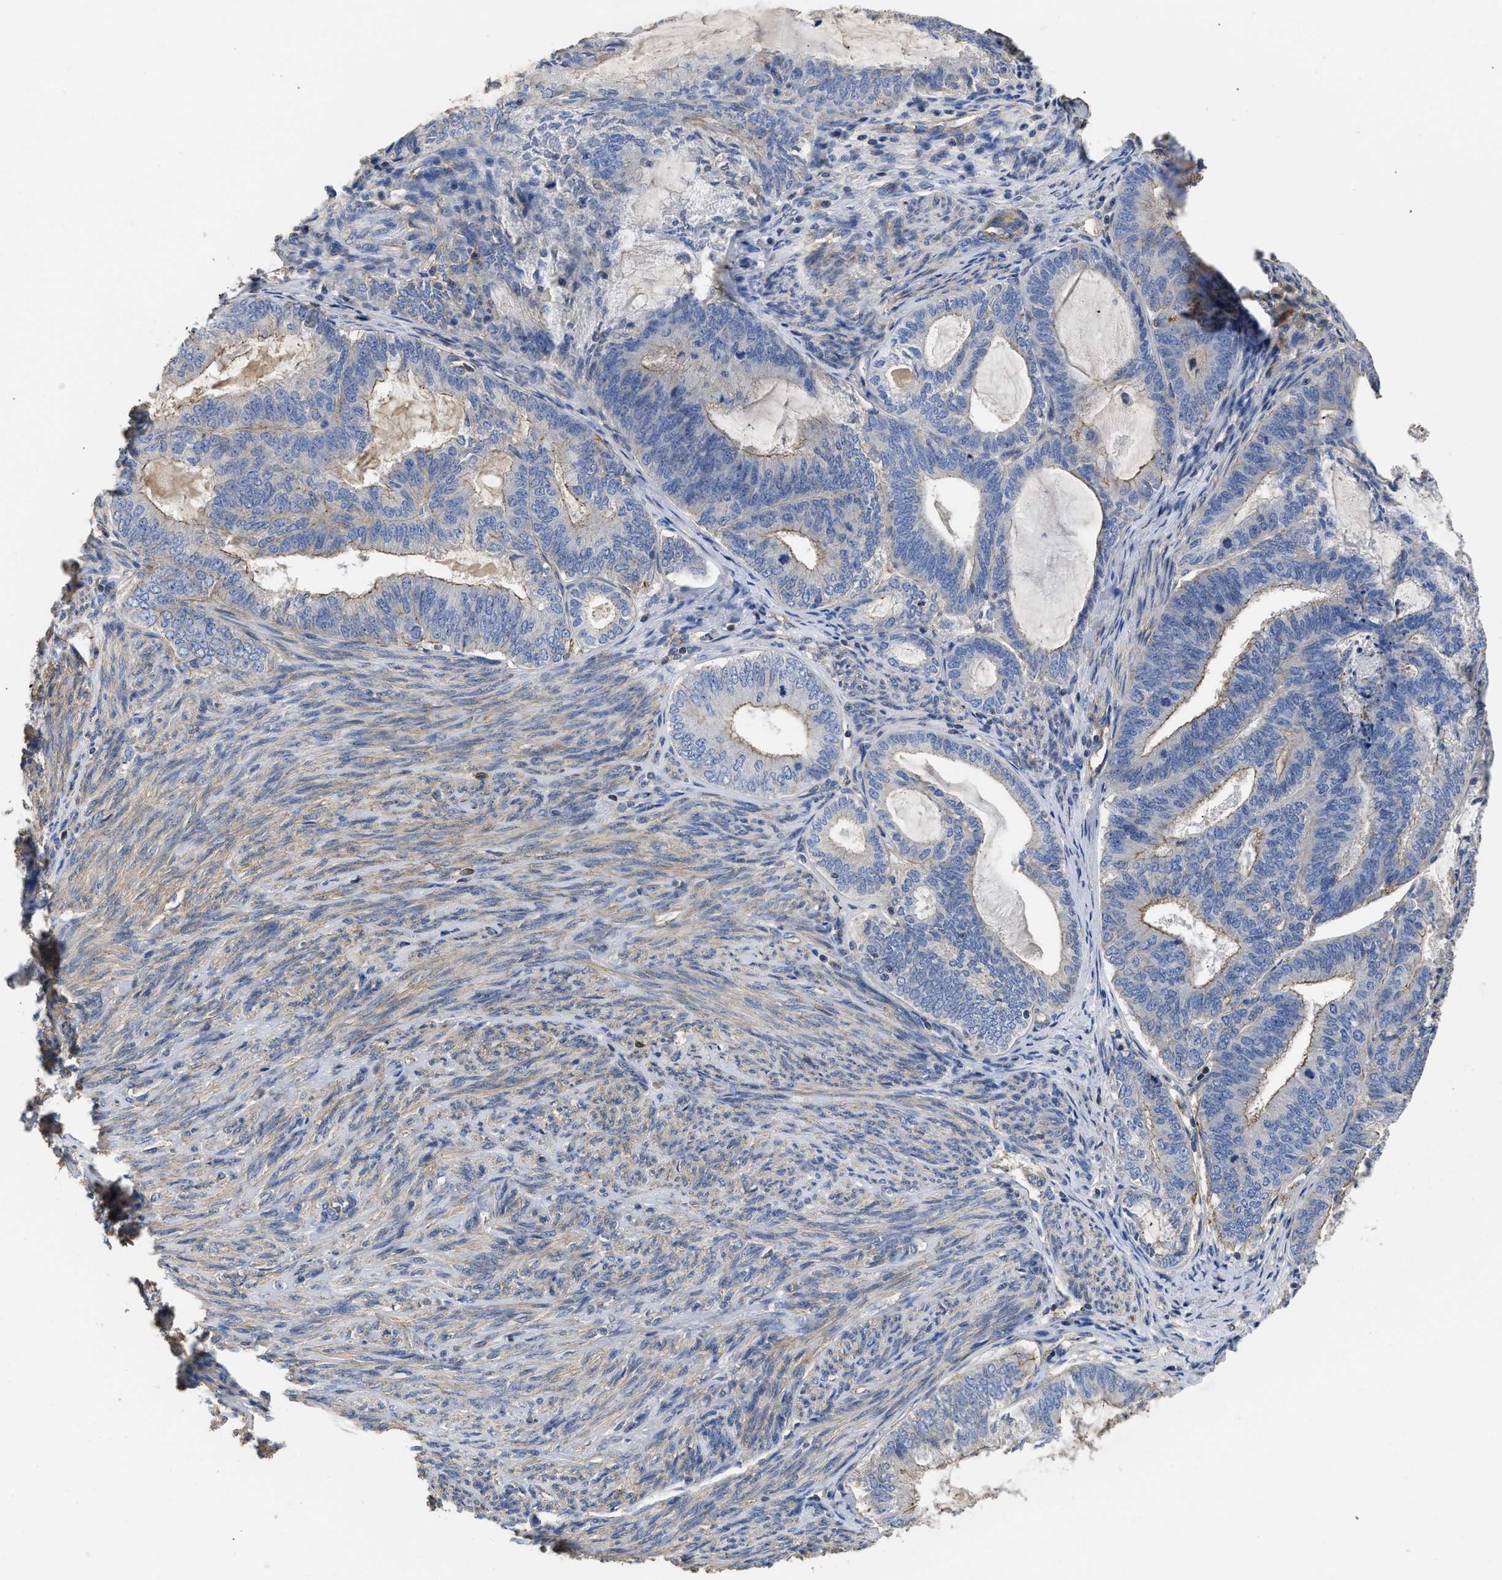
{"staining": {"intensity": "negative", "quantity": "none", "location": "none"}, "tissue": "endometrial cancer", "cell_type": "Tumor cells", "image_type": "cancer", "snomed": [{"axis": "morphology", "description": "Adenocarcinoma, NOS"}, {"axis": "topography", "description": "Endometrium"}], "caption": "The histopathology image displays no significant staining in tumor cells of endometrial cancer.", "gene": "USP4", "patient": {"sex": "female", "age": 86}}